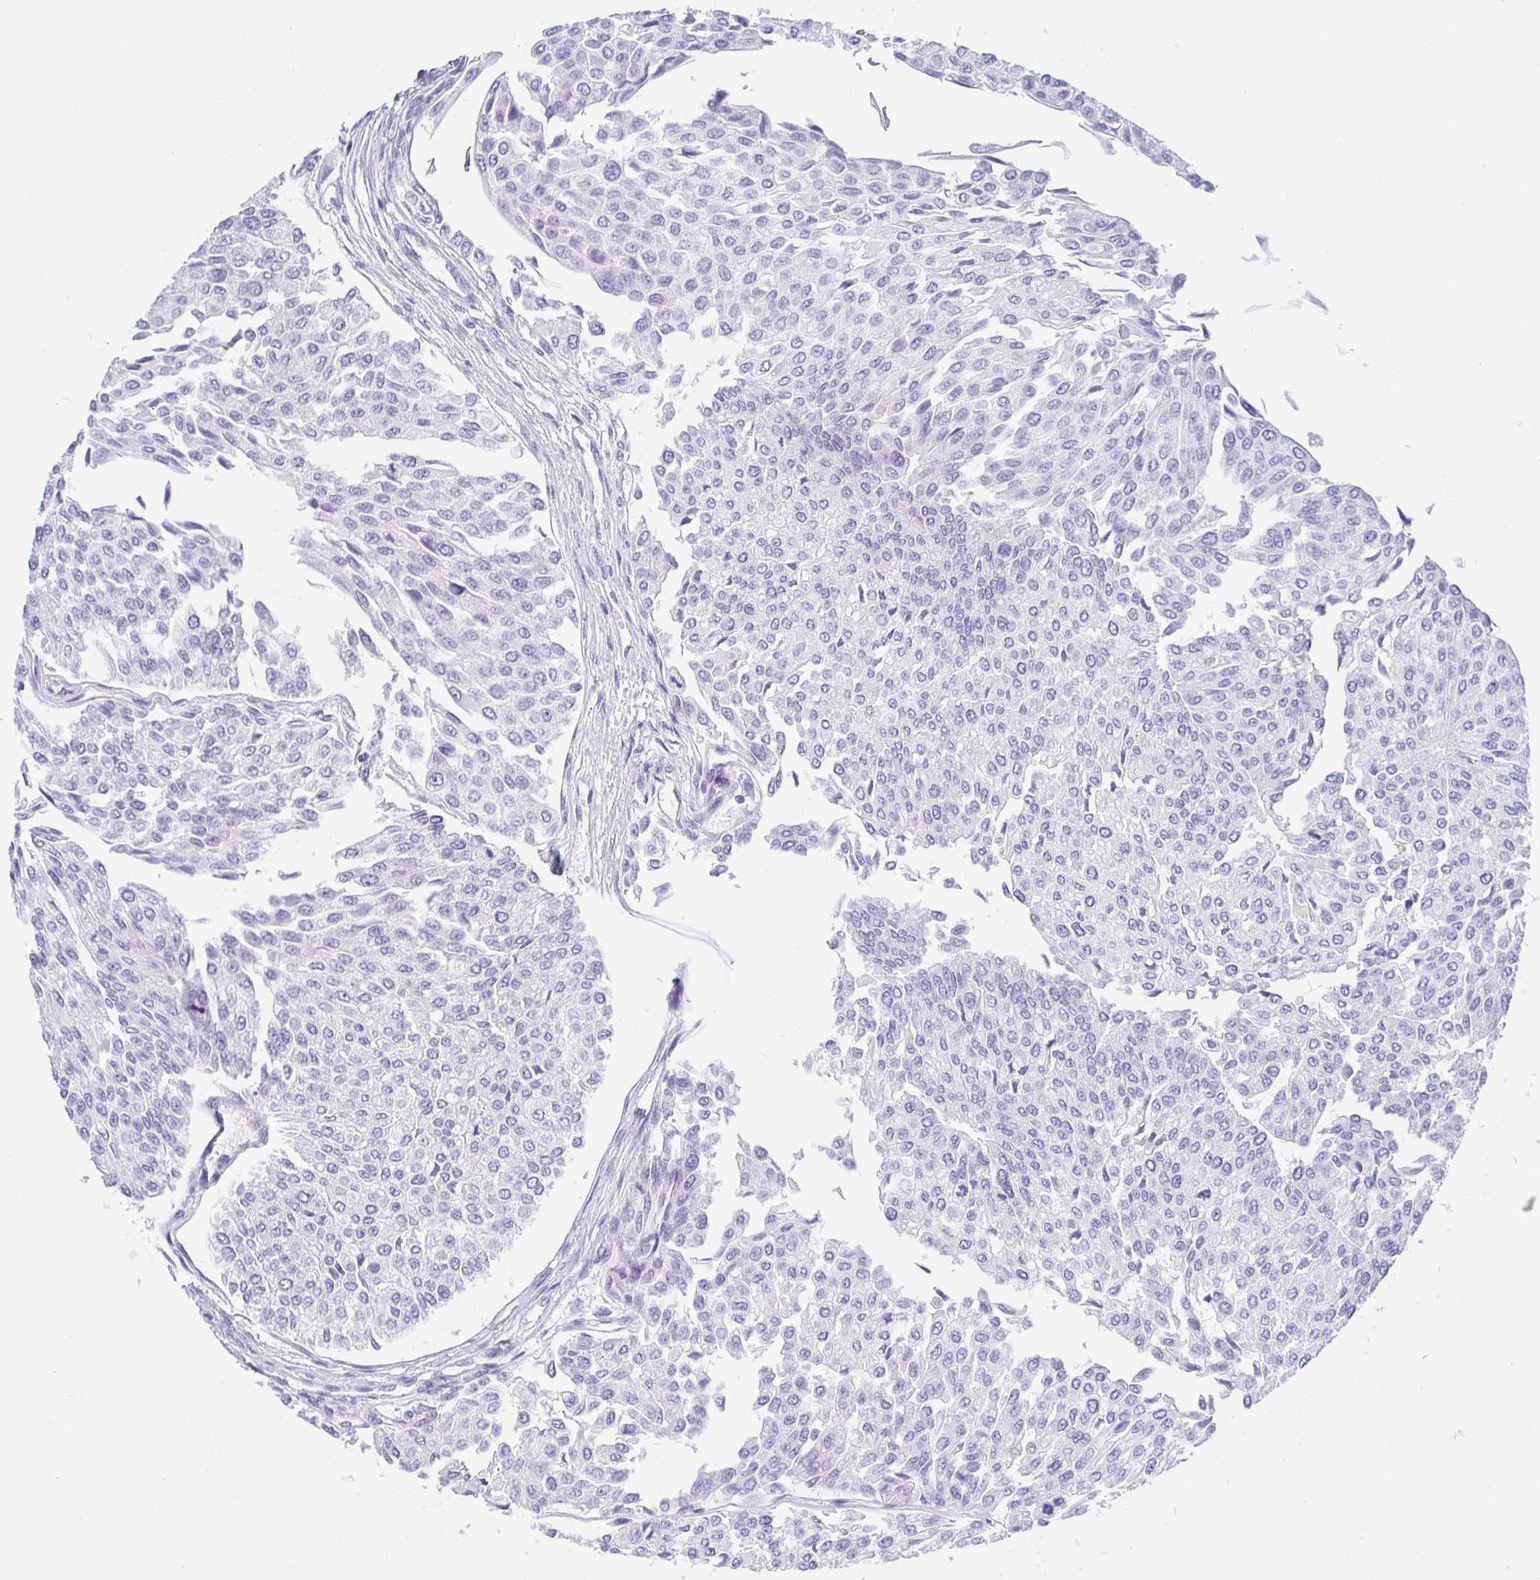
{"staining": {"intensity": "negative", "quantity": "none", "location": "none"}, "tissue": "urothelial cancer", "cell_type": "Tumor cells", "image_type": "cancer", "snomed": [{"axis": "morphology", "description": "Urothelial carcinoma, NOS"}, {"axis": "topography", "description": "Urinary bladder"}], "caption": "Protein analysis of urothelial cancer displays no significant expression in tumor cells.", "gene": "TMEM241", "patient": {"sex": "male", "age": 67}}